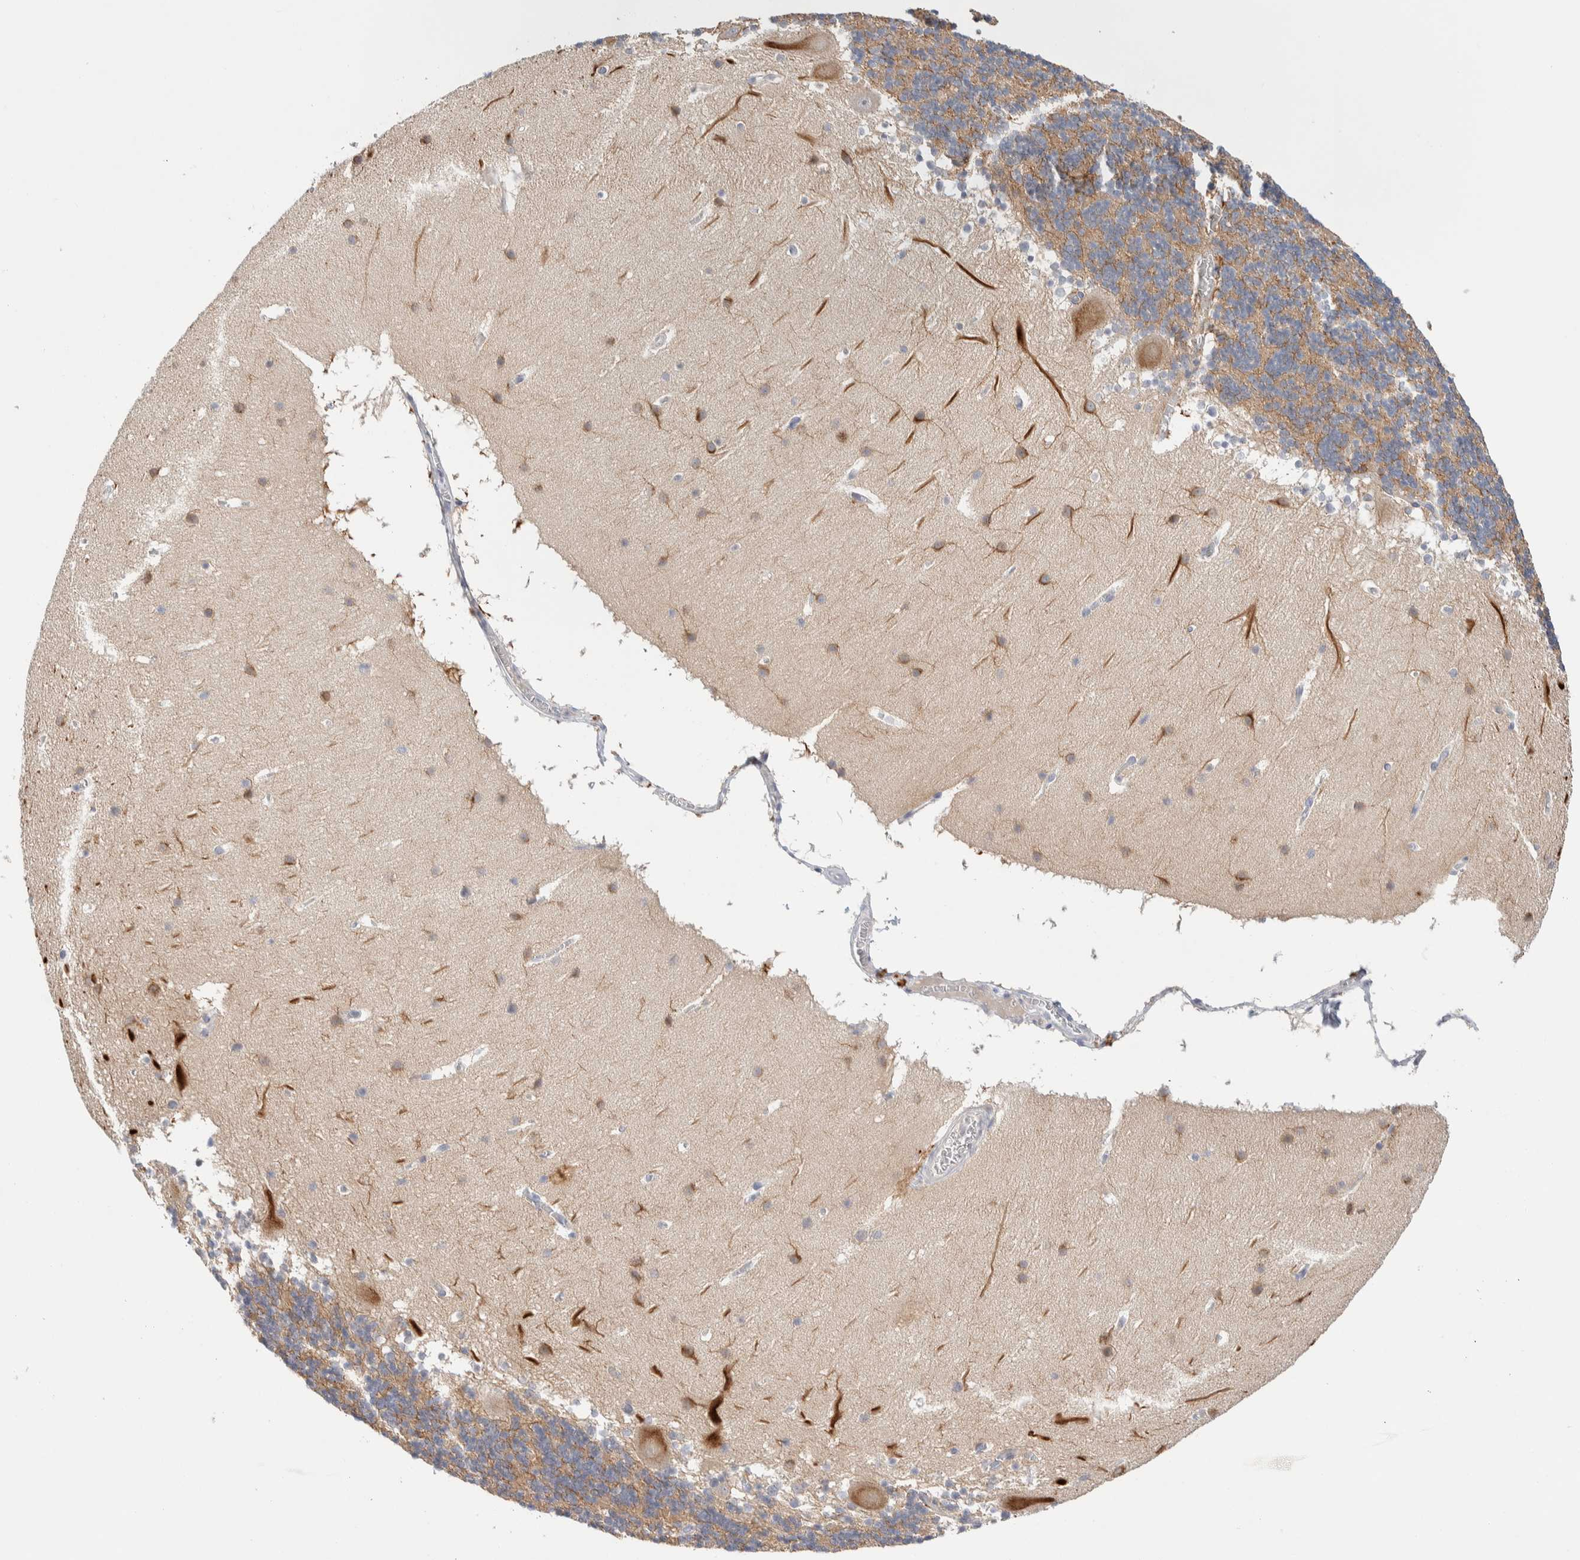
{"staining": {"intensity": "moderate", "quantity": ">75%", "location": "cytoplasmic/membranous"}, "tissue": "cerebellum", "cell_type": "Cells in granular layer", "image_type": "normal", "snomed": [{"axis": "morphology", "description": "Normal tissue, NOS"}, {"axis": "topography", "description": "Cerebellum"}], "caption": "Immunohistochemical staining of benign human cerebellum demonstrates medium levels of moderate cytoplasmic/membranous positivity in approximately >75% of cells in granular layer.", "gene": "DNAJB6", "patient": {"sex": "male", "age": 45}}